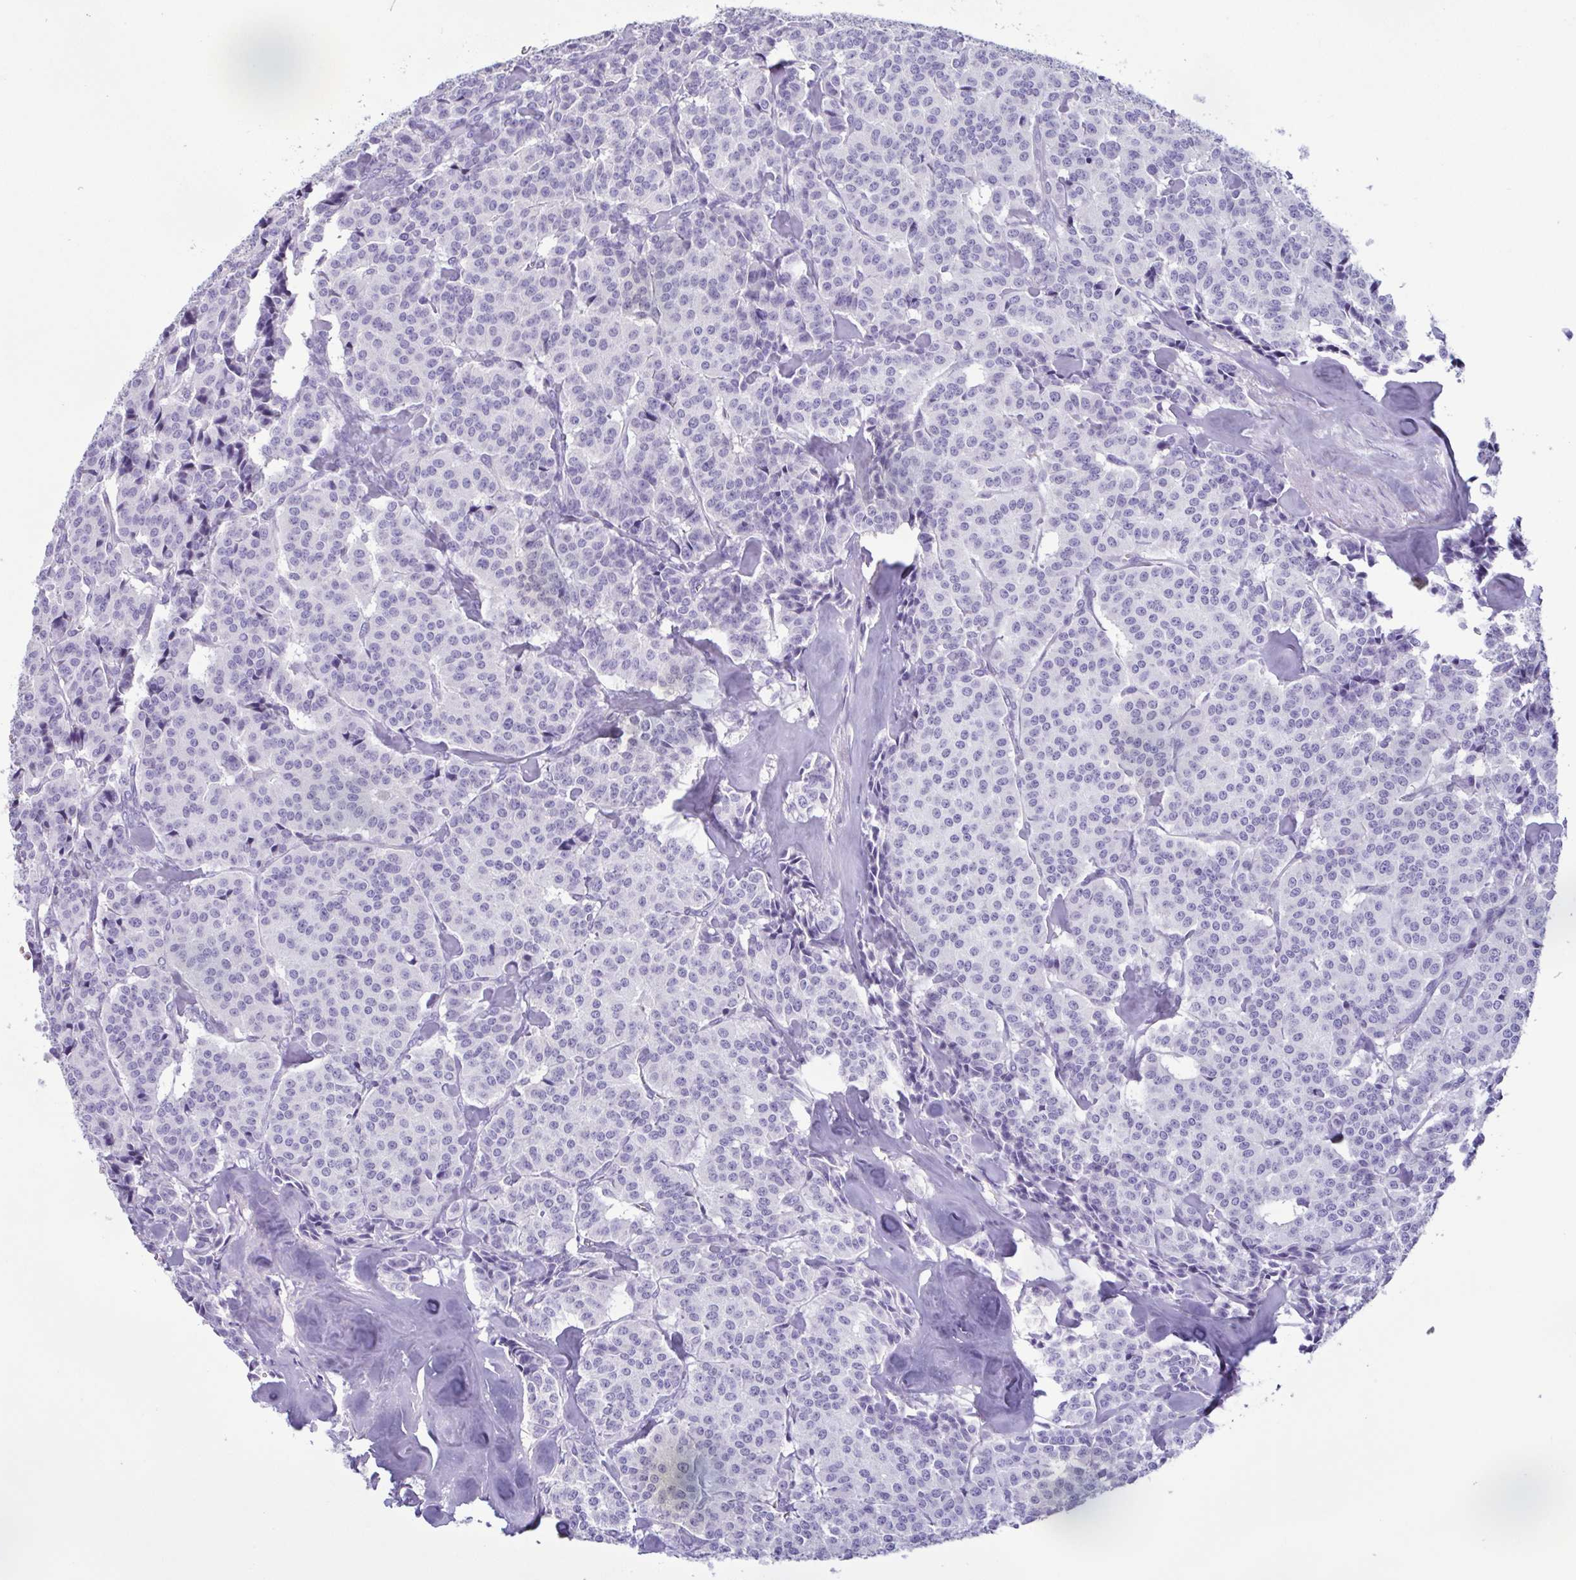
{"staining": {"intensity": "negative", "quantity": "none", "location": "none"}, "tissue": "carcinoid", "cell_type": "Tumor cells", "image_type": "cancer", "snomed": [{"axis": "morphology", "description": "Normal tissue, NOS"}, {"axis": "morphology", "description": "Carcinoid, malignant, NOS"}, {"axis": "topography", "description": "Lung"}], "caption": "Carcinoid was stained to show a protein in brown. There is no significant expression in tumor cells.", "gene": "LTF", "patient": {"sex": "female", "age": 46}}